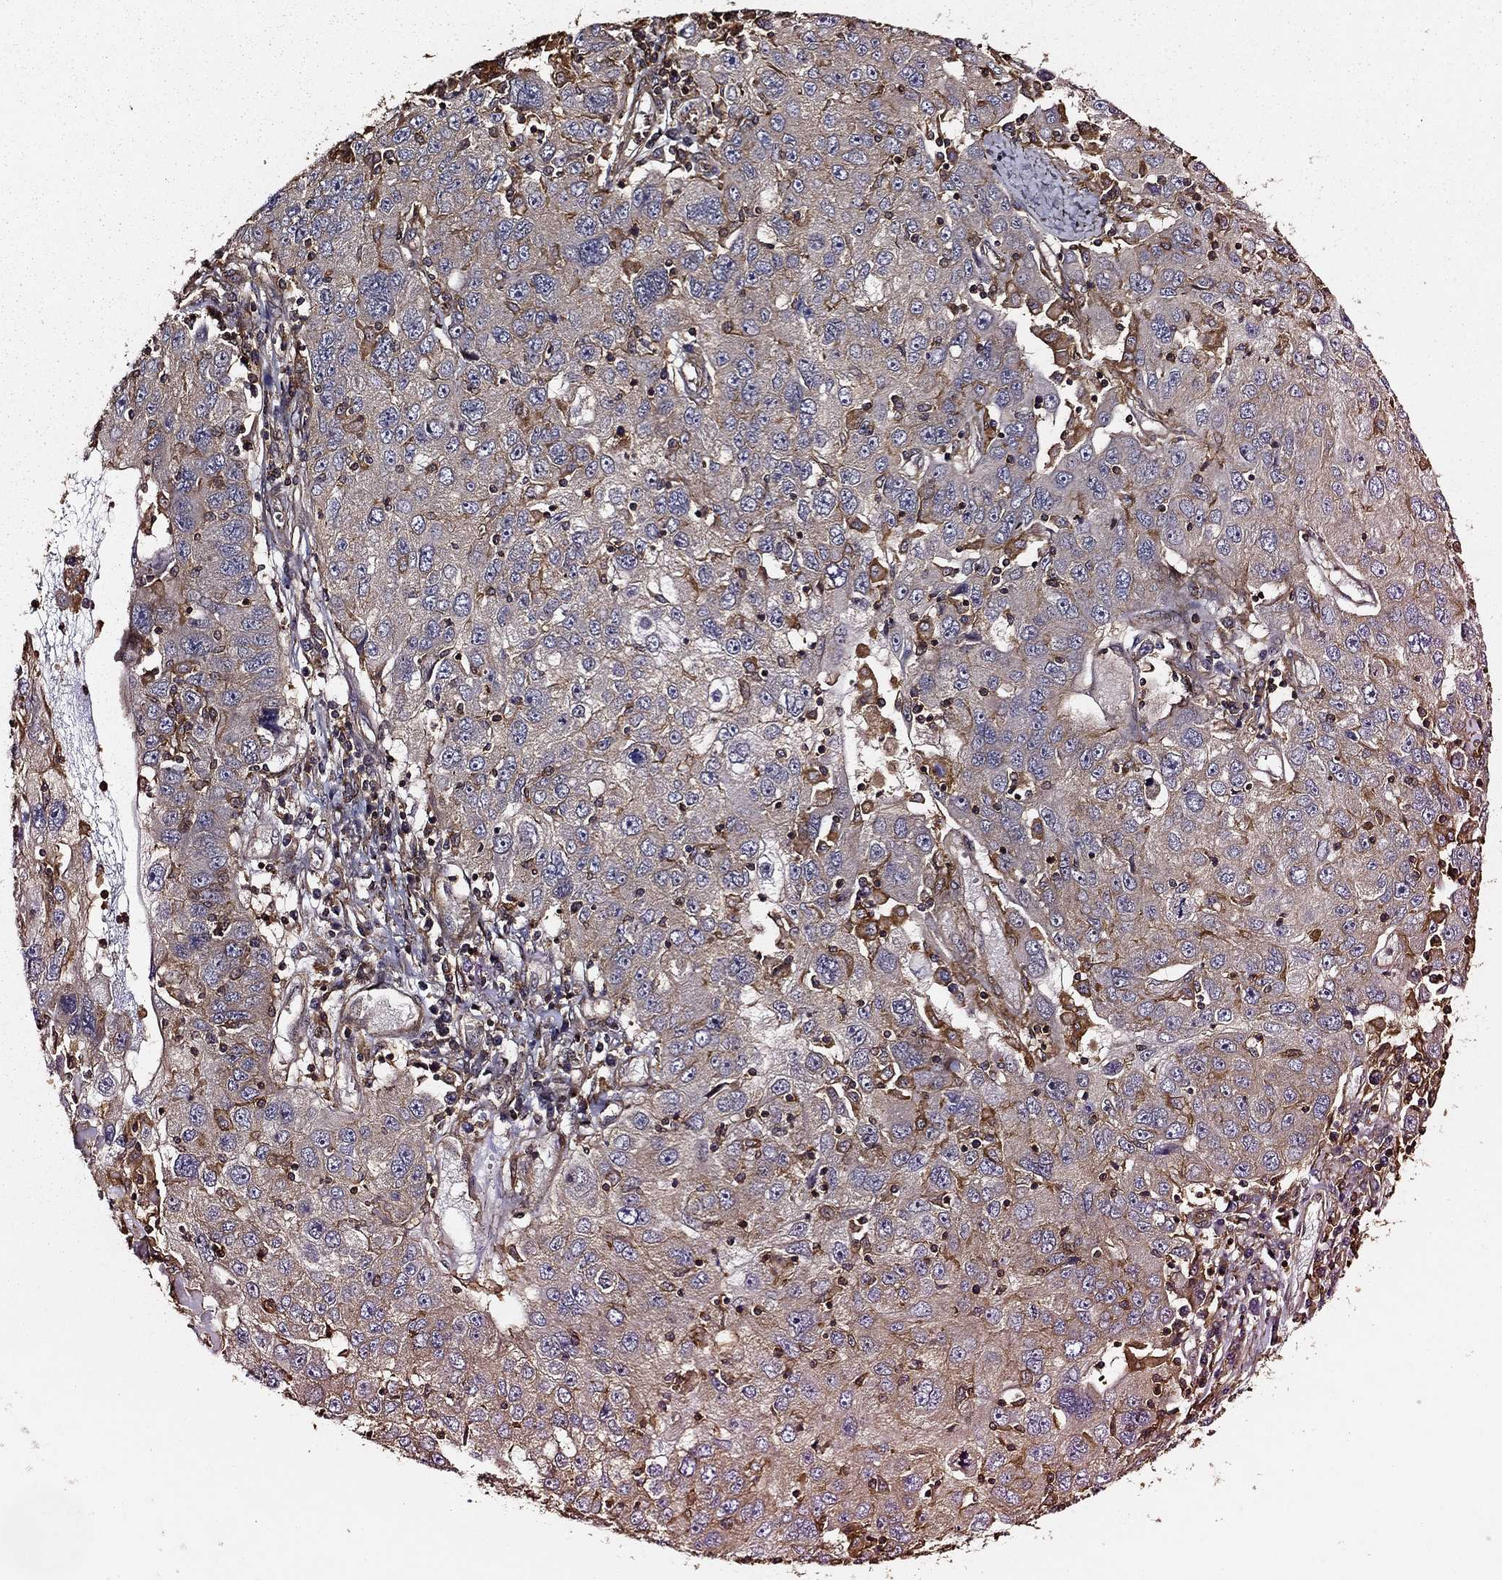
{"staining": {"intensity": "negative", "quantity": "none", "location": "none"}, "tissue": "stomach cancer", "cell_type": "Tumor cells", "image_type": "cancer", "snomed": [{"axis": "morphology", "description": "Adenocarcinoma, NOS"}, {"axis": "topography", "description": "Stomach"}], "caption": "There is no significant positivity in tumor cells of stomach adenocarcinoma. (Stains: DAB immunohistochemistry (IHC) with hematoxylin counter stain, Microscopy: brightfield microscopy at high magnification).", "gene": "HABP4", "patient": {"sex": "male", "age": 56}}